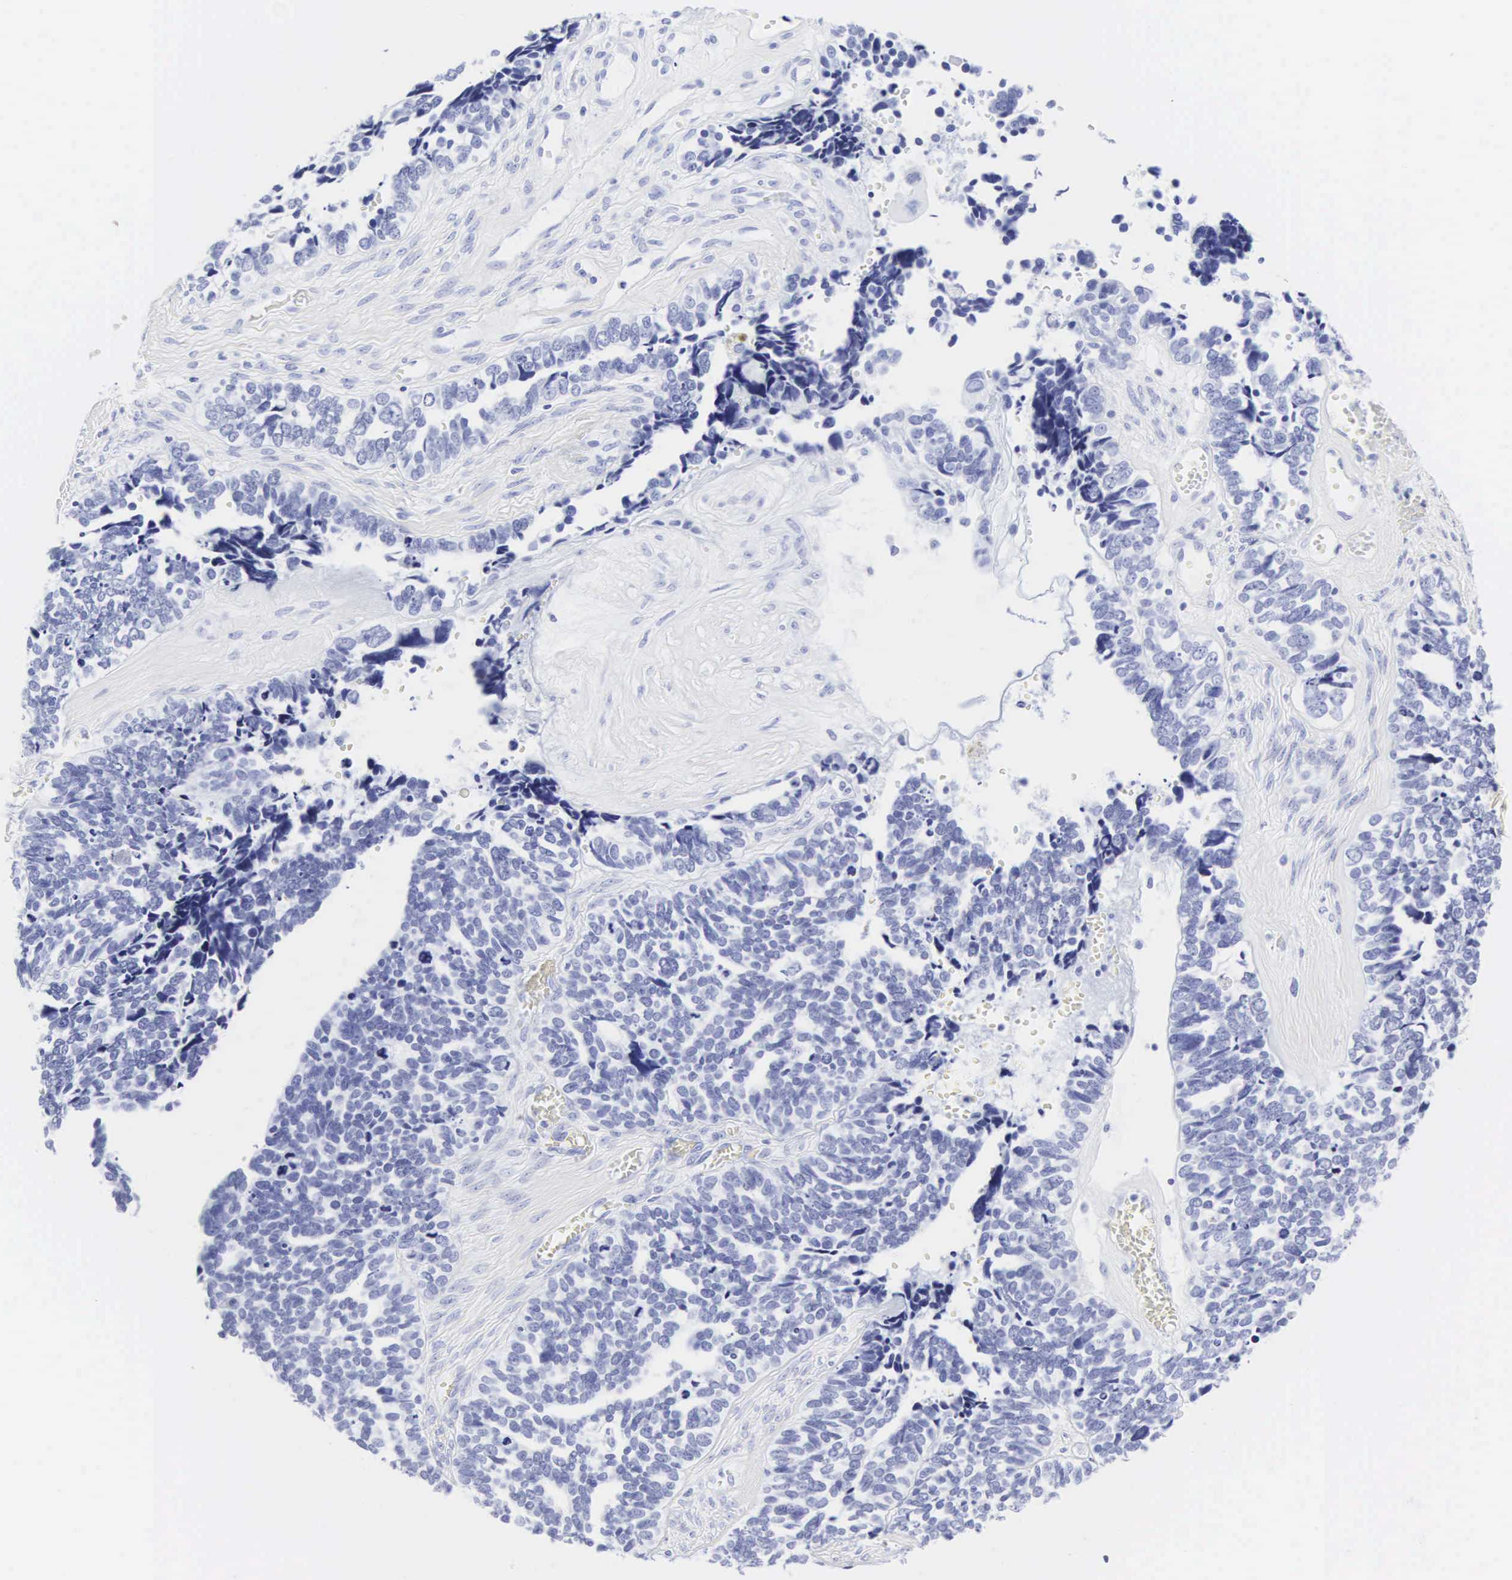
{"staining": {"intensity": "negative", "quantity": "none", "location": "none"}, "tissue": "ovarian cancer", "cell_type": "Tumor cells", "image_type": "cancer", "snomed": [{"axis": "morphology", "description": "Cystadenocarcinoma, serous, NOS"}, {"axis": "topography", "description": "Ovary"}], "caption": "Ovarian cancer was stained to show a protein in brown. There is no significant expression in tumor cells. (Stains: DAB IHC with hematoxylin counter stain, Microscopy: brightfield microscopy at high magnification).", "gene": "CGB3", "patient": {"sex": "female", "age": 77}}